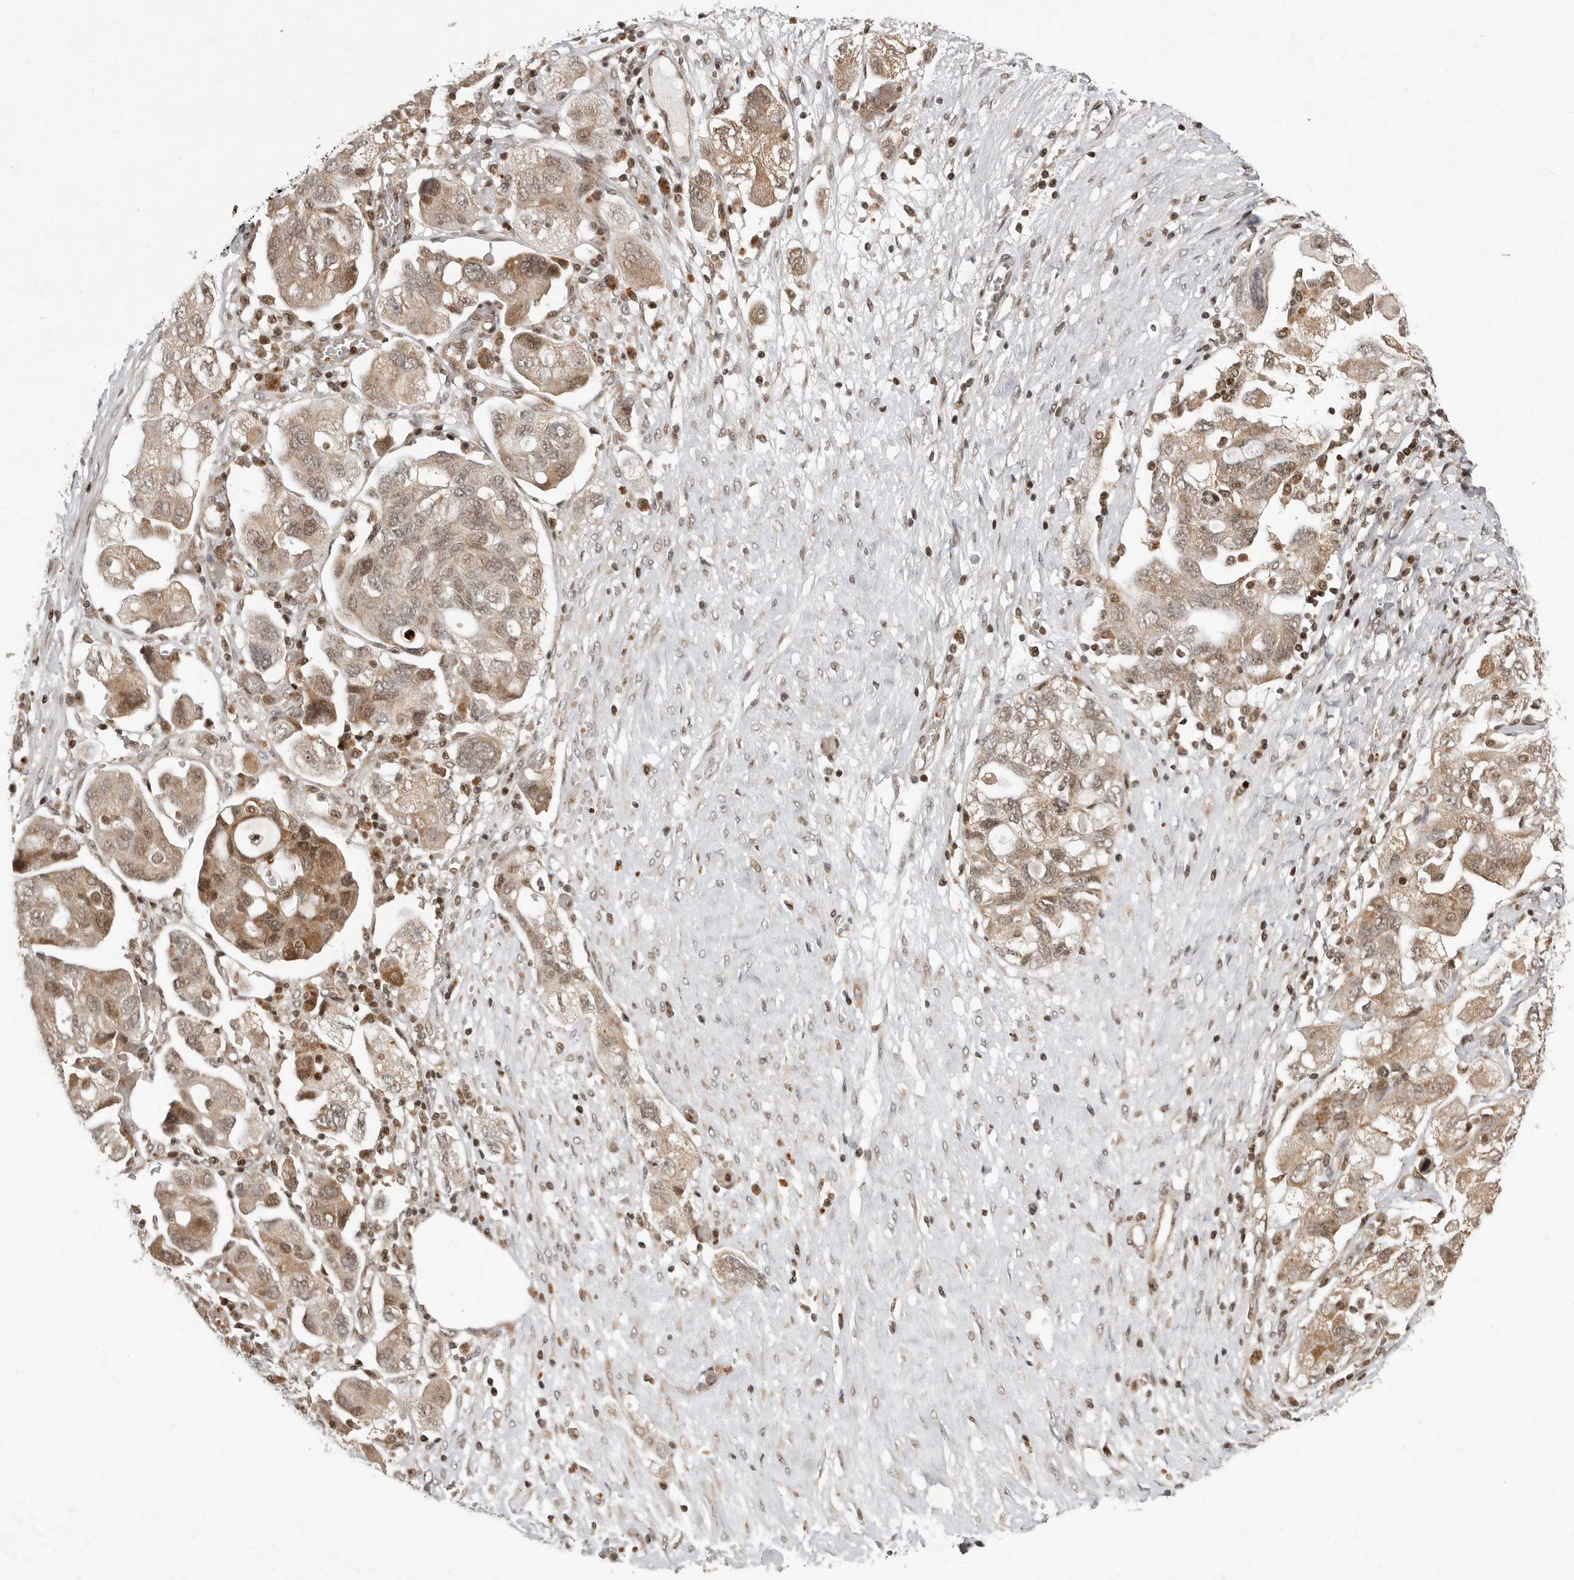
{"staining": {"intensity": "moderate", "quantity": ">75%", "location": "cytoplasmic/membranous,nuclear"}, "tissue": "ovarian cancer", "cell_type": "Tumor cells", "image_type": "cancer", "snomed": [{"axis": "morphology", "description": "Carcinoma, NOS"}, {"axis": "morphology", "description": "Cystadenocarcinoma, serous, NOS"}, {"axis": "topography", "description": "Ovary"}], "caption": "A brown stain labels moderate cytoplasmic/membranous and nuclear staining of a protein in human ovarian carcinoma tumor cells. (IHC, brightfield microscopy, high magnification).", "gene": "RABIF", "patient": {"sex": "female", "age": 69}}